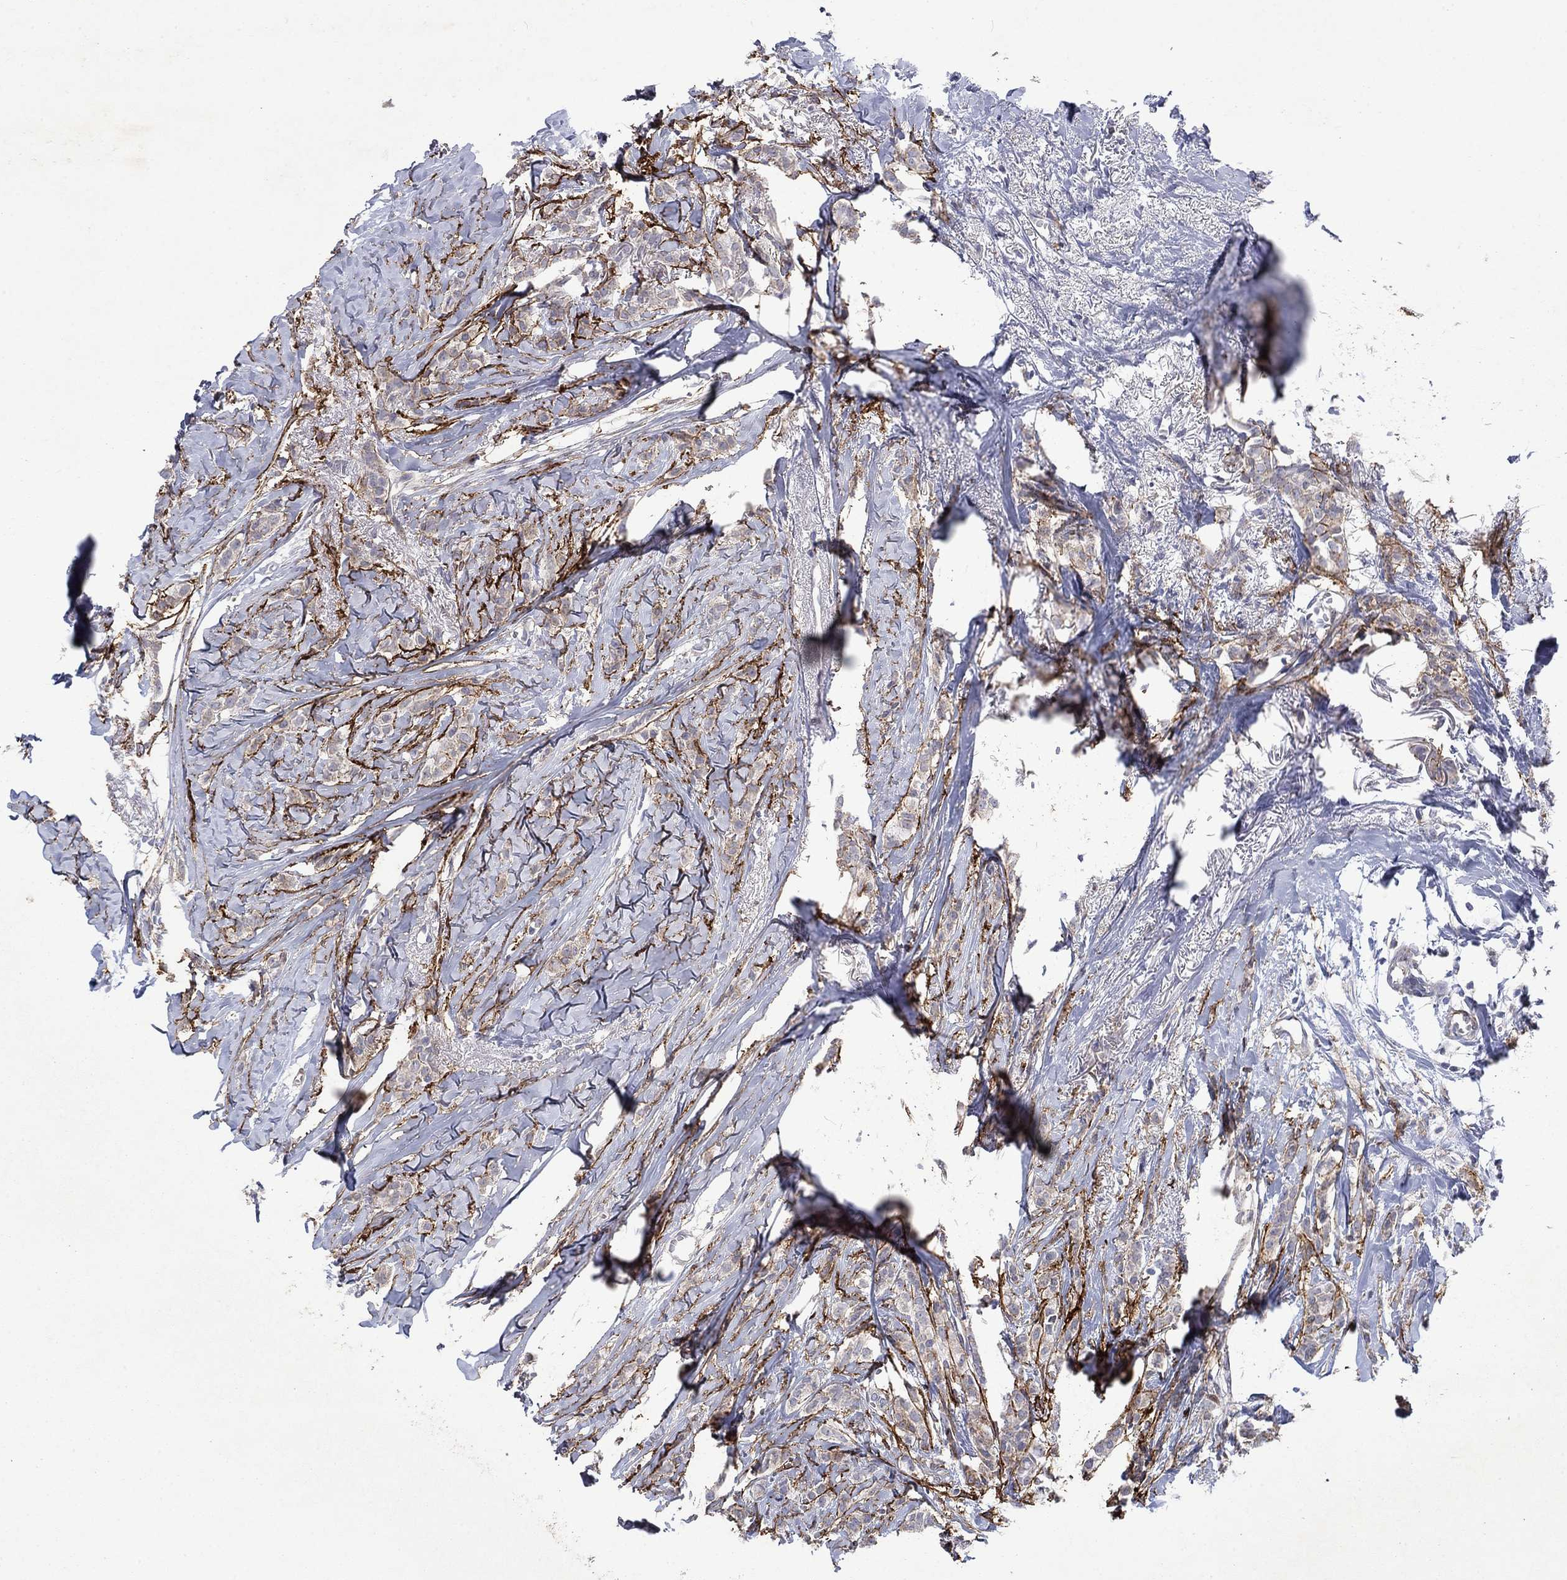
{"staining": {"intensity": "strong", "quantity": "<25%", "location": "cytoplasmic/membranous"}, "tissue": "breast cancer", "cell_type": "Tumor cells", "image_type": "cancer", "snomed": [{"axis": "morphology", "description": "Duct carcinoma"}, {"axis": "topography", "description": "Breast"}], "caption": "Protein analysis of intraductal carcinoma (breast) tissue reveals strong cytoplasmic/membranous positivity in approximately <25% of tumor cells.", "gene": "SDC1", "patient": {"sex": "female", "age": 85}}